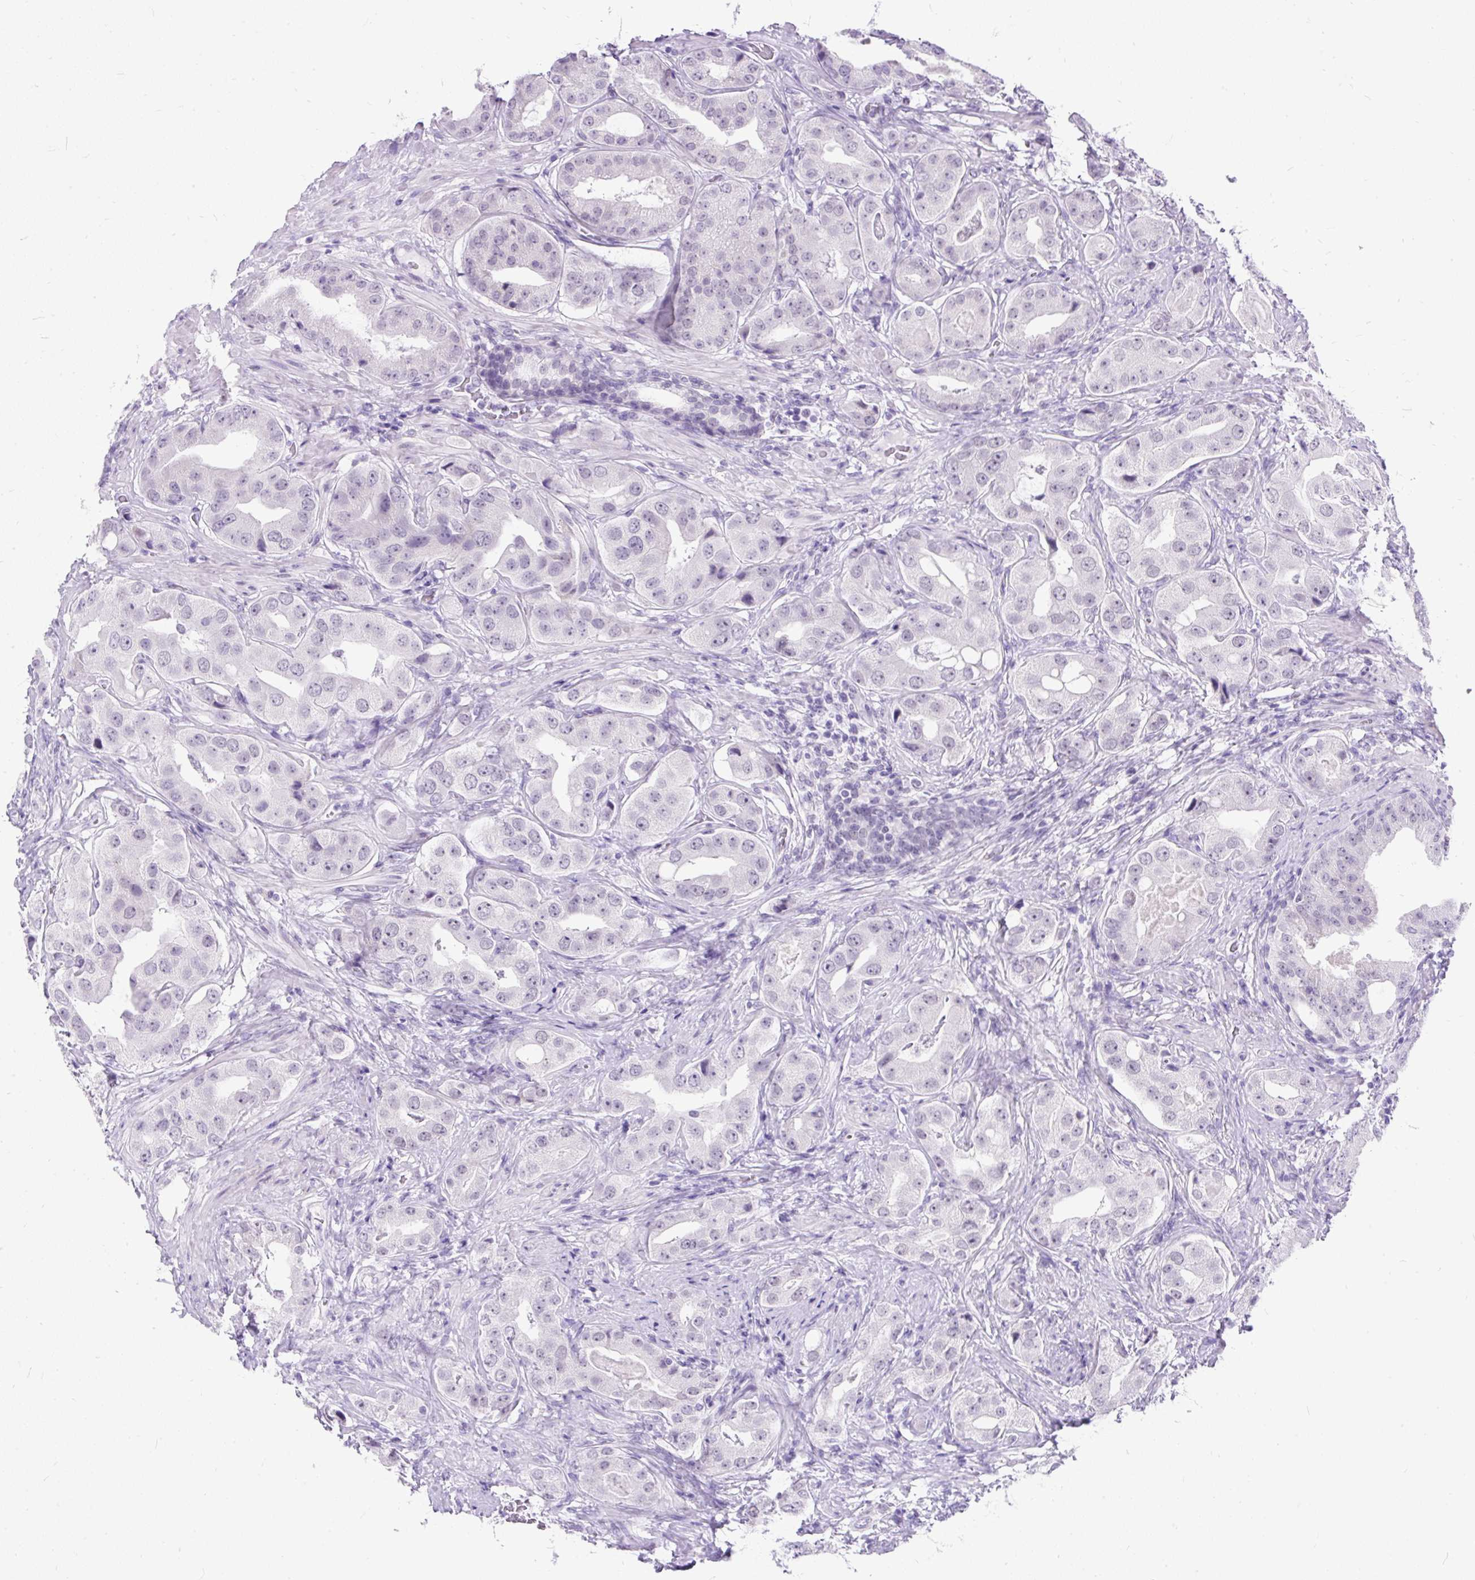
{"staining": {"intensity": "negative", "quantity": "none", "location": "none"}, "tissue": "prostate cancer", "cell_type": "Tumor cells", "image_type": "cancer", "snomed": [{"axis": "morphology", "description": "Adenocarcinoma, High grade"}, {"axis": "topography", "description": "Prostate"}], "caption": "Prostate cancer stained for a protein using IHC exhibits no staining tumor cells.", "gene": "SCGB1A1", "patient": {"sex": "male", "age": 63}}